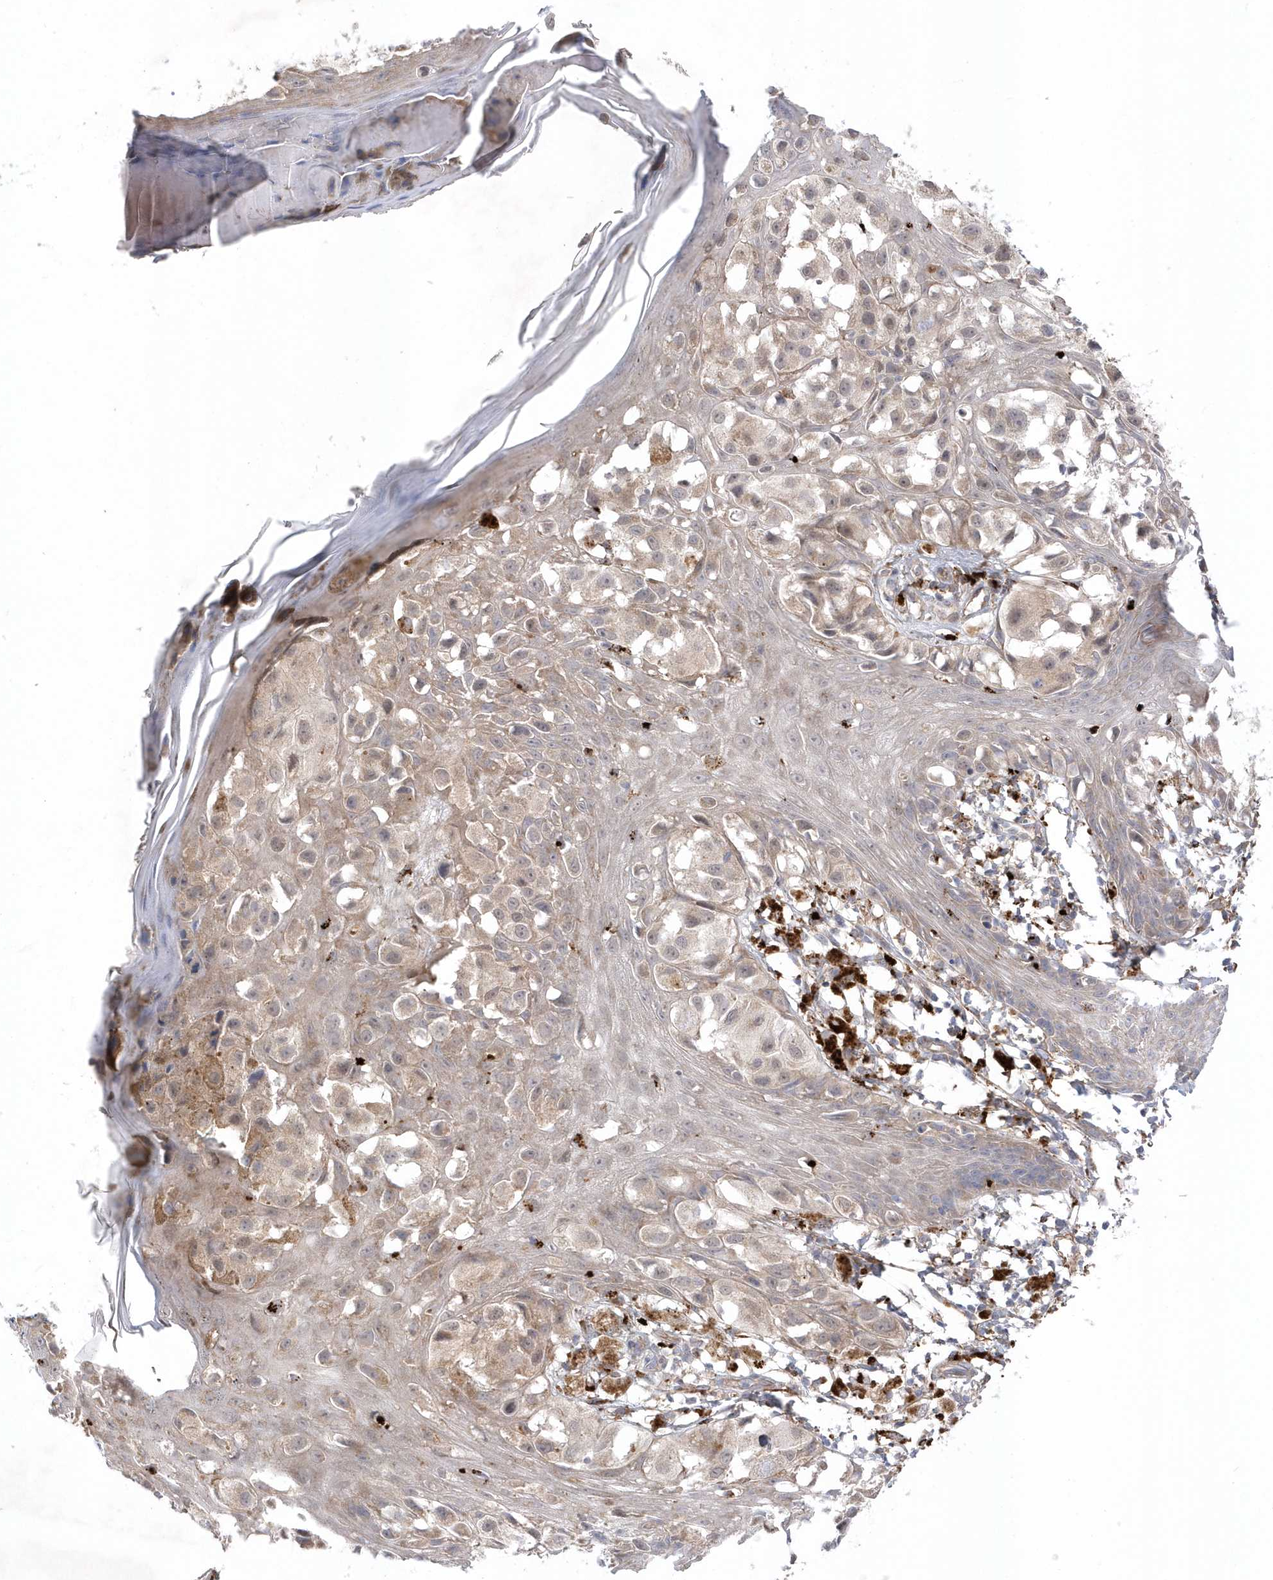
{"staining": {"intensity": "weak", "quantity": "<25%", "location": "cytoplasmic/membranous"}, "tissue": "melanoma", "cell_type": "Tumor cells", "image_type": "cancer", "snomed": [{"axis": "morphology", "description": "Malignant melanoma, NOS"}, {"axis": "topography", "description": "Skin of leg"}], "caption": "A photomicrograph of malignant melanoma stained for a protein exhibits no brown staining in tumor cells. The staining is performed using DAB brown chromogen with nuclei counter-stained in using hematoxylin.", "gene": "ANAPC1", "patient": {"sex": "female", "age": 72}}